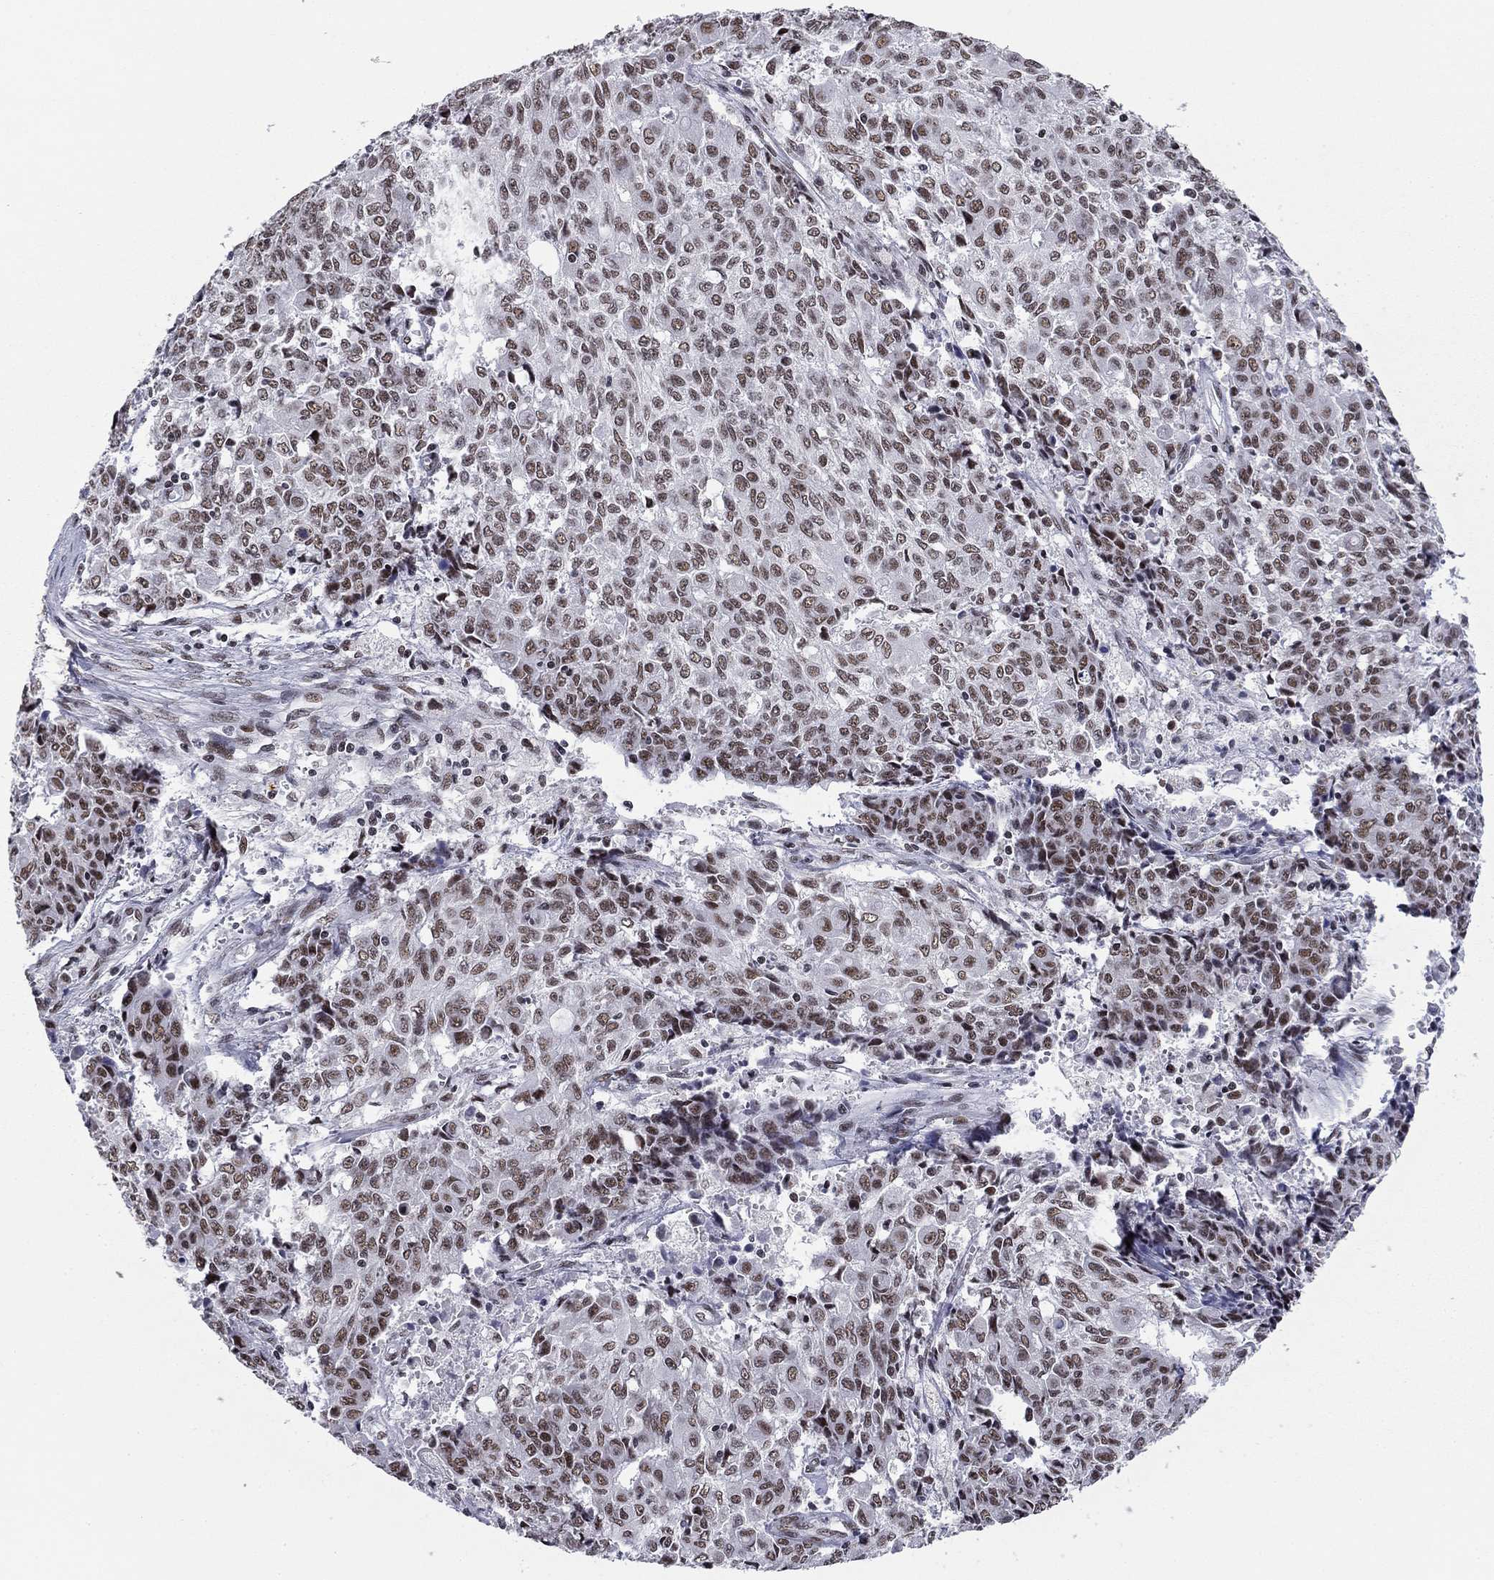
{"staining": {"intensity": "moderate", "quantity": "25%-75%", "location": "nuclear"}, "tissue": "ovarian cancer", "cell_type": "Tumor cells", "image_type": "cancer", "snomed": [{"axis": "morphology", "description": "Carcinoma, endometroid"}, {"axis": "topography", "description": "Ovary"}], "caption": "Ovarian cancer (endometroid carcinoma) stained with immunohistochemistry (IHC) shows moderate nuclear expression in about 25%-75% of tumor cells.", "gene": "ETV5", "patient": {"sex": "female", "age": 42}}